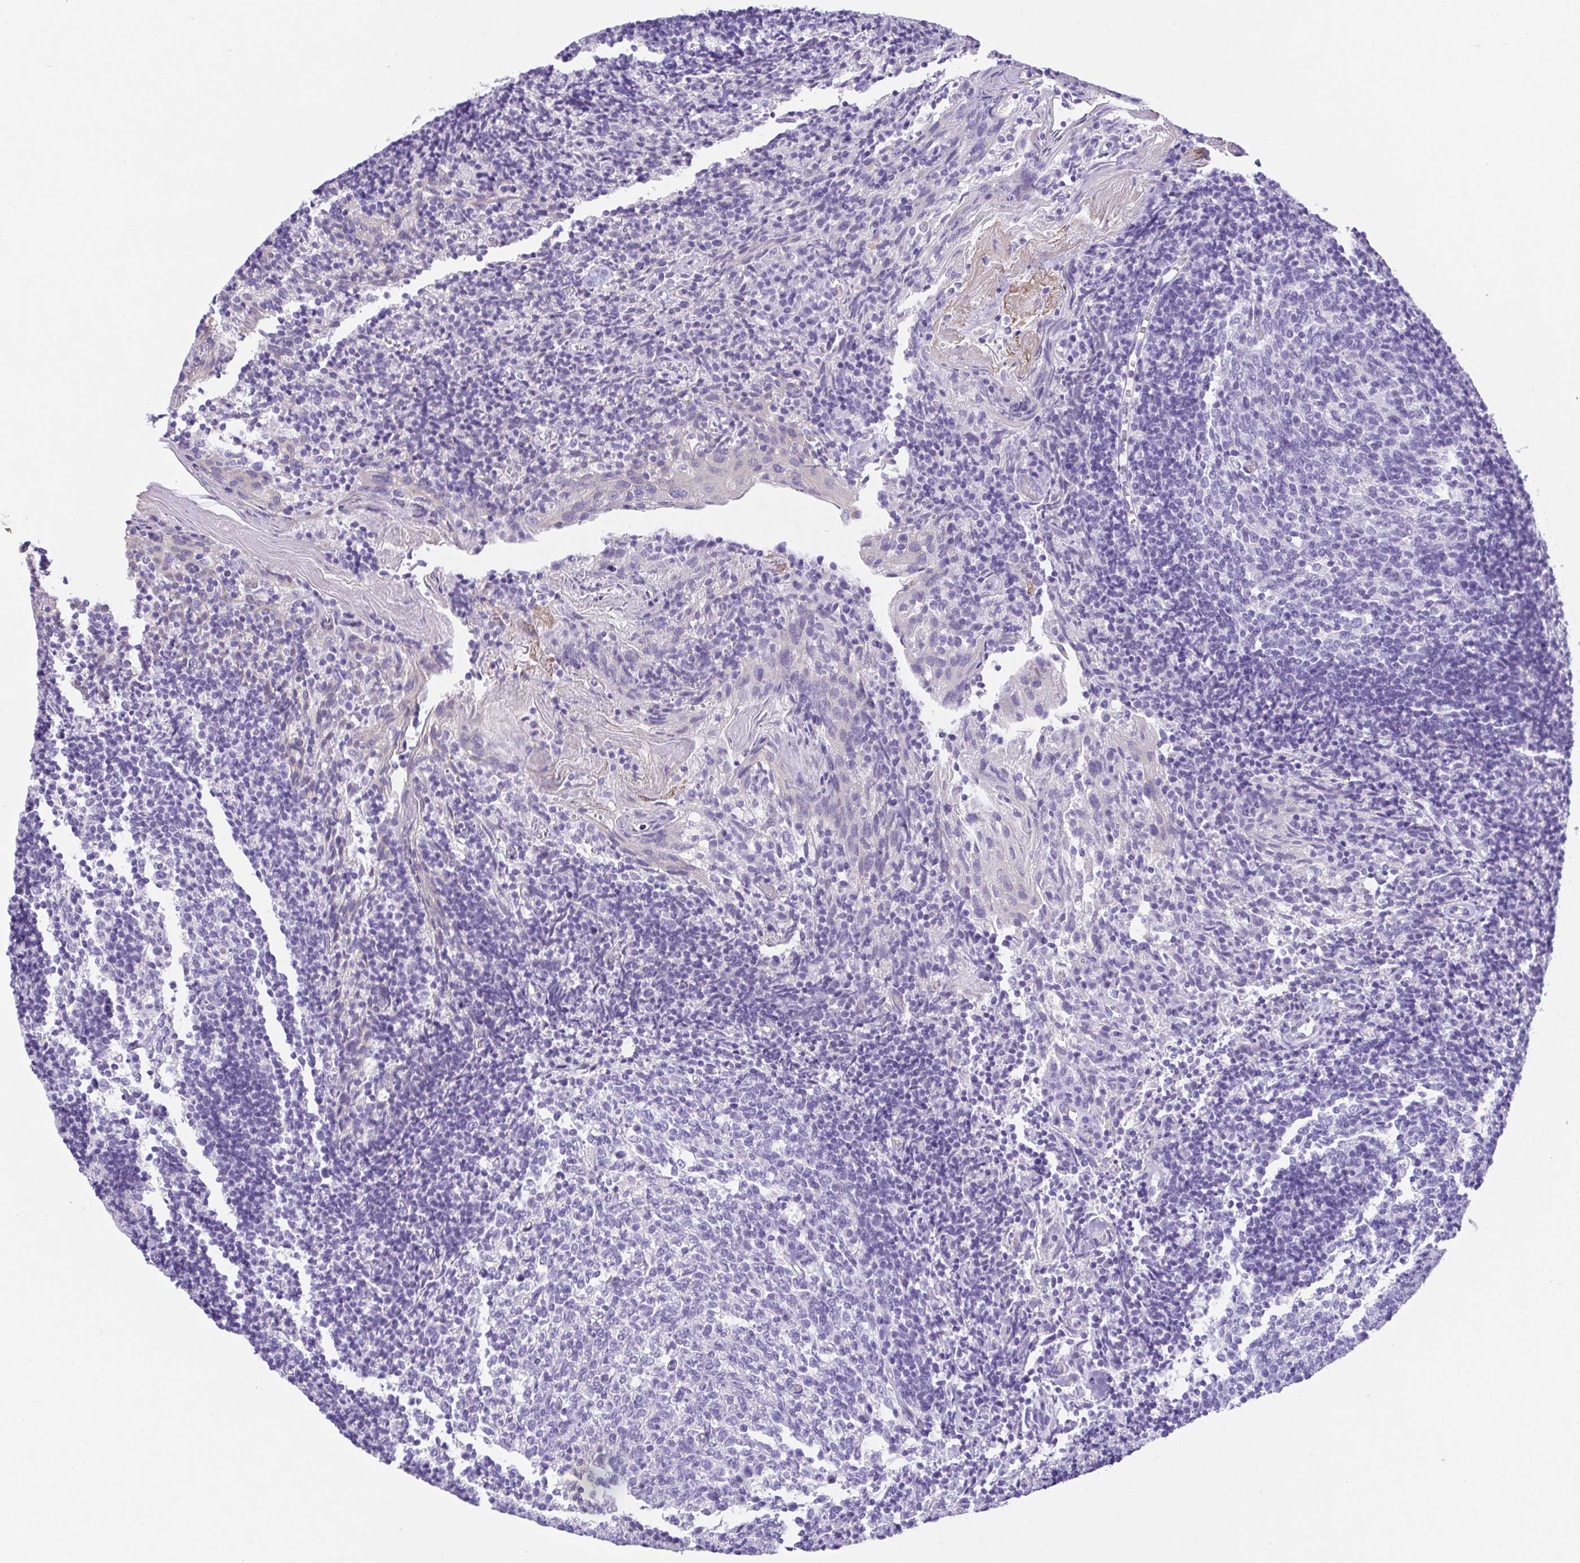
{"staining": {"intensity": "negative", "quantity": "none", "location": "none"}, "tissue": "tonsil", "cell_type": "Germinal center cells", "image_type": "normal", "snomed": [{"axis": "morphology", "description": "Normal tissue, NOS"}, {"axis": "topography", "description": "Tonsil"}], "caption": "High power microscopy photomicrograph of an immunohistochemistry (IHC) micrograph of benign tonsil, revealing no significant expression in germinal center cells.", "gene": "SPATA4", "patient": {"sex": "female", "age": 10}}